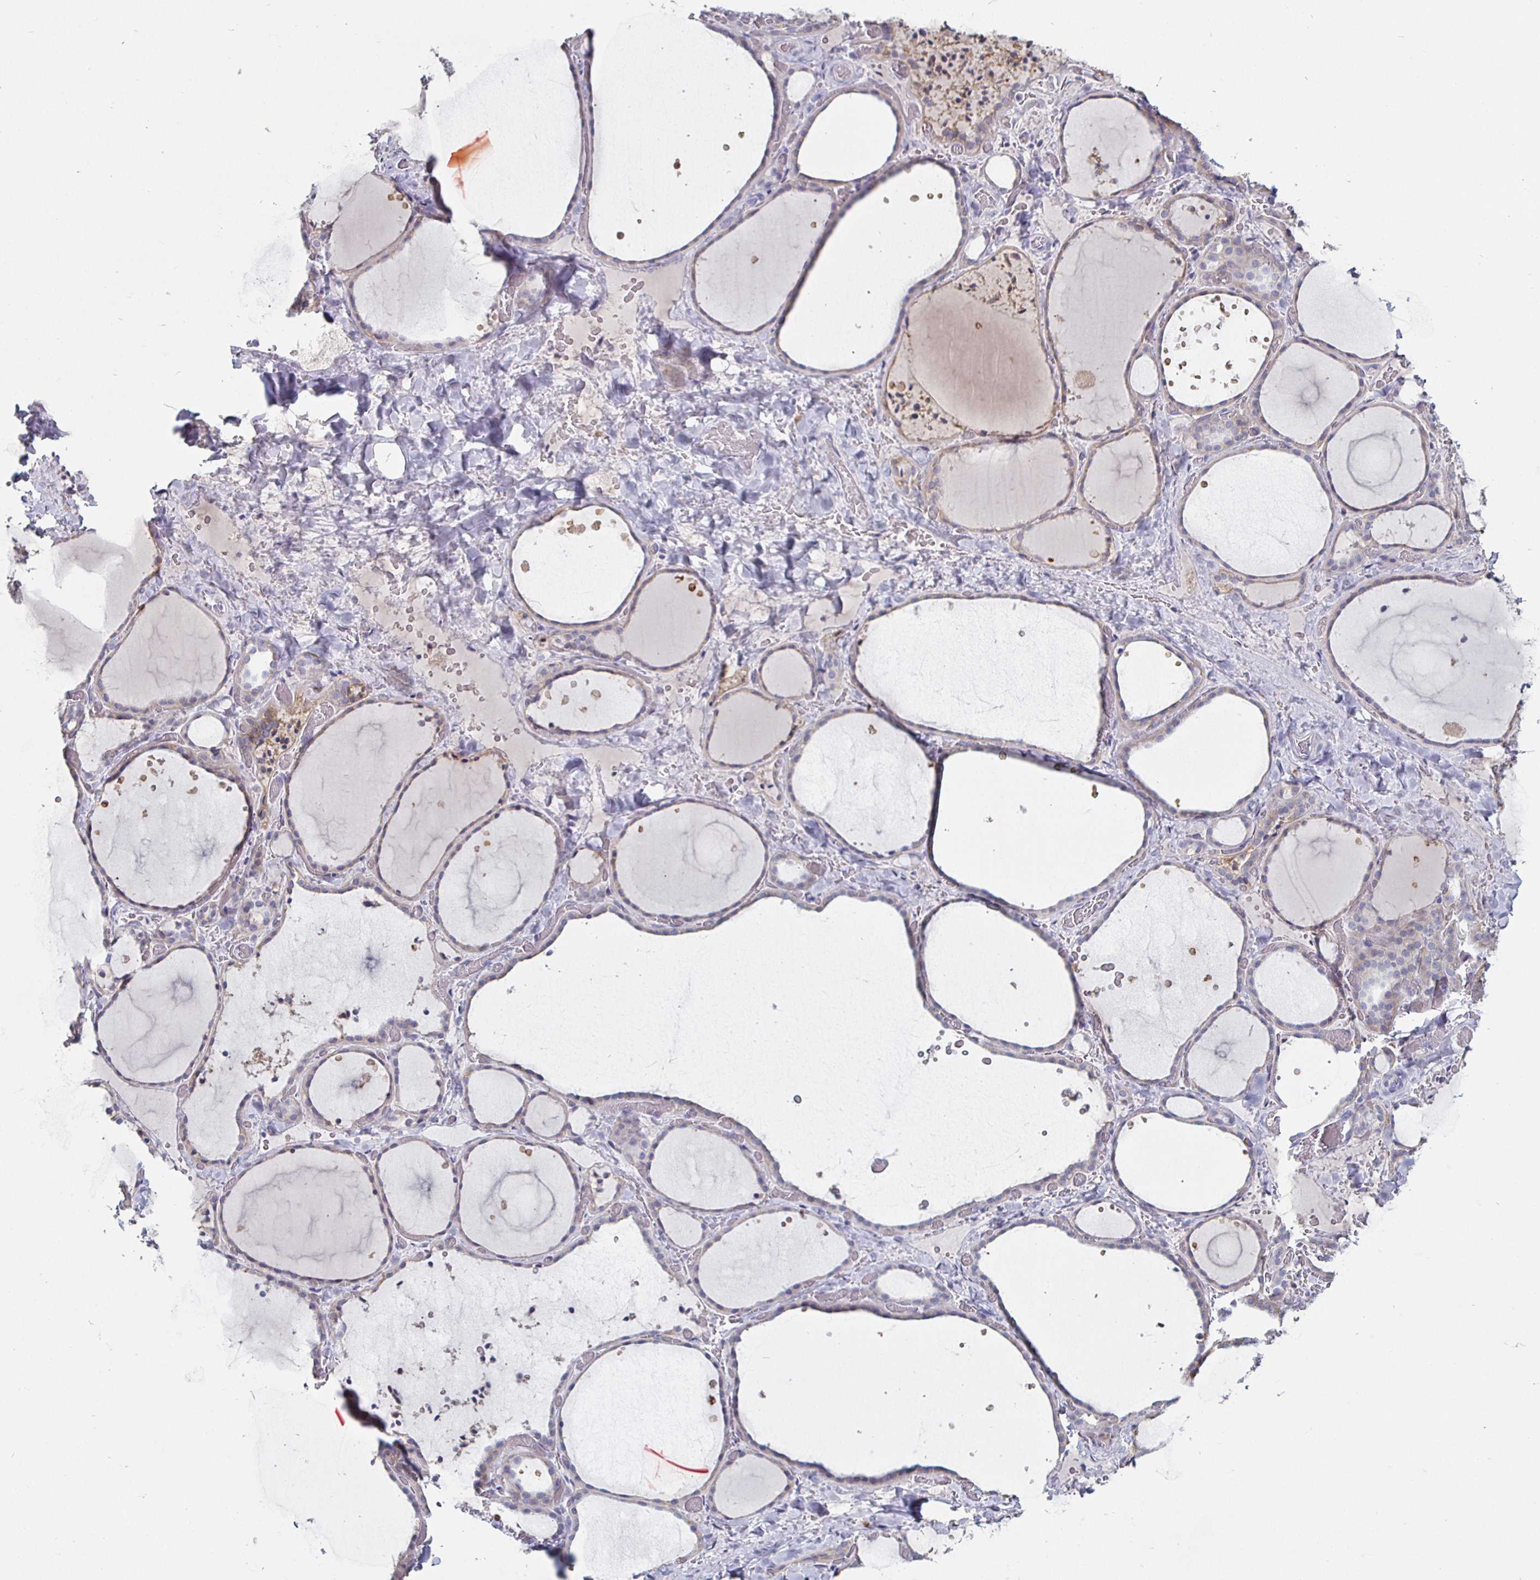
{"staining": {"intensity": "negative", "quantity": "none", "location": "none"}, "tissue": "thyroid gland", "cell_type": "Glandular cells", "image_type": "normal", "snomed": [{"axis": "morphology", "description": "Normal tissue, NOS"}, {"axis": "topography", "description": "Thyroid gland"}], "caption": "Immunohistochemistry (IHC) image of benign human thyroid gland stained for a protein (brown), which shows no positivity in glandular cells. (DAB immunohistochemistry, high magnification).", "gene": "ENPP1", "patient": {"sex": "female", "age": 36}}